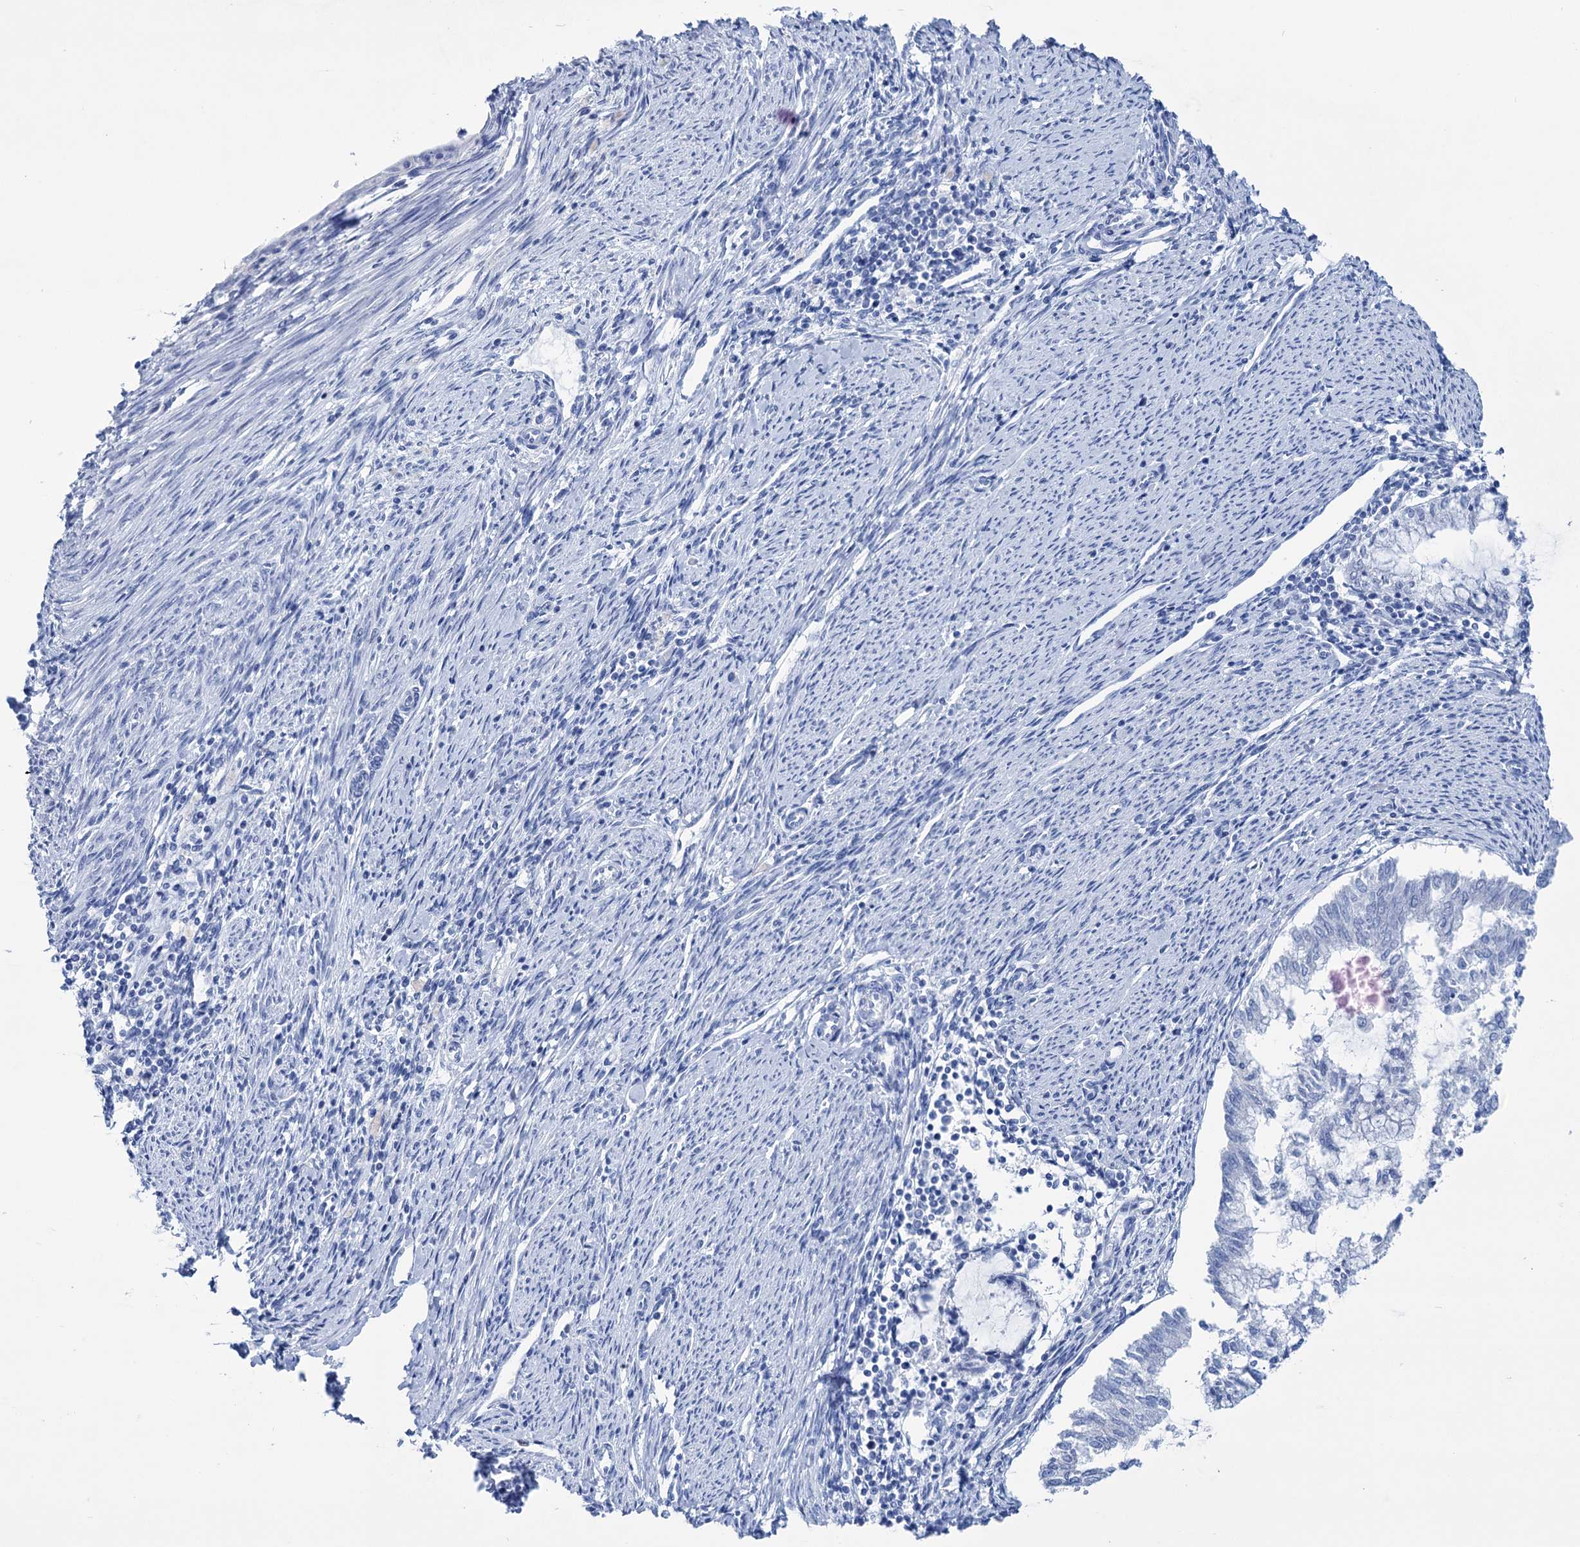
{"staining": {"intensity": "negative", "quantity": "none", "location": "none"}, "tissue": "endometrial cancer", "cell_type": "Tumor cells", "image_type": "cancer", "snomed": [{"axis": "morphology", "description": "Adenocarcinoma, NOS"}, {"axis": "topography", "description": "Endometrium"}], "caption": "Immunohistochemical staining of human endometrial cancer demonstrates no significant staining in tumor cells.", "gene": "FBXW12", "patient": {"sex": "female", "age": 79}}